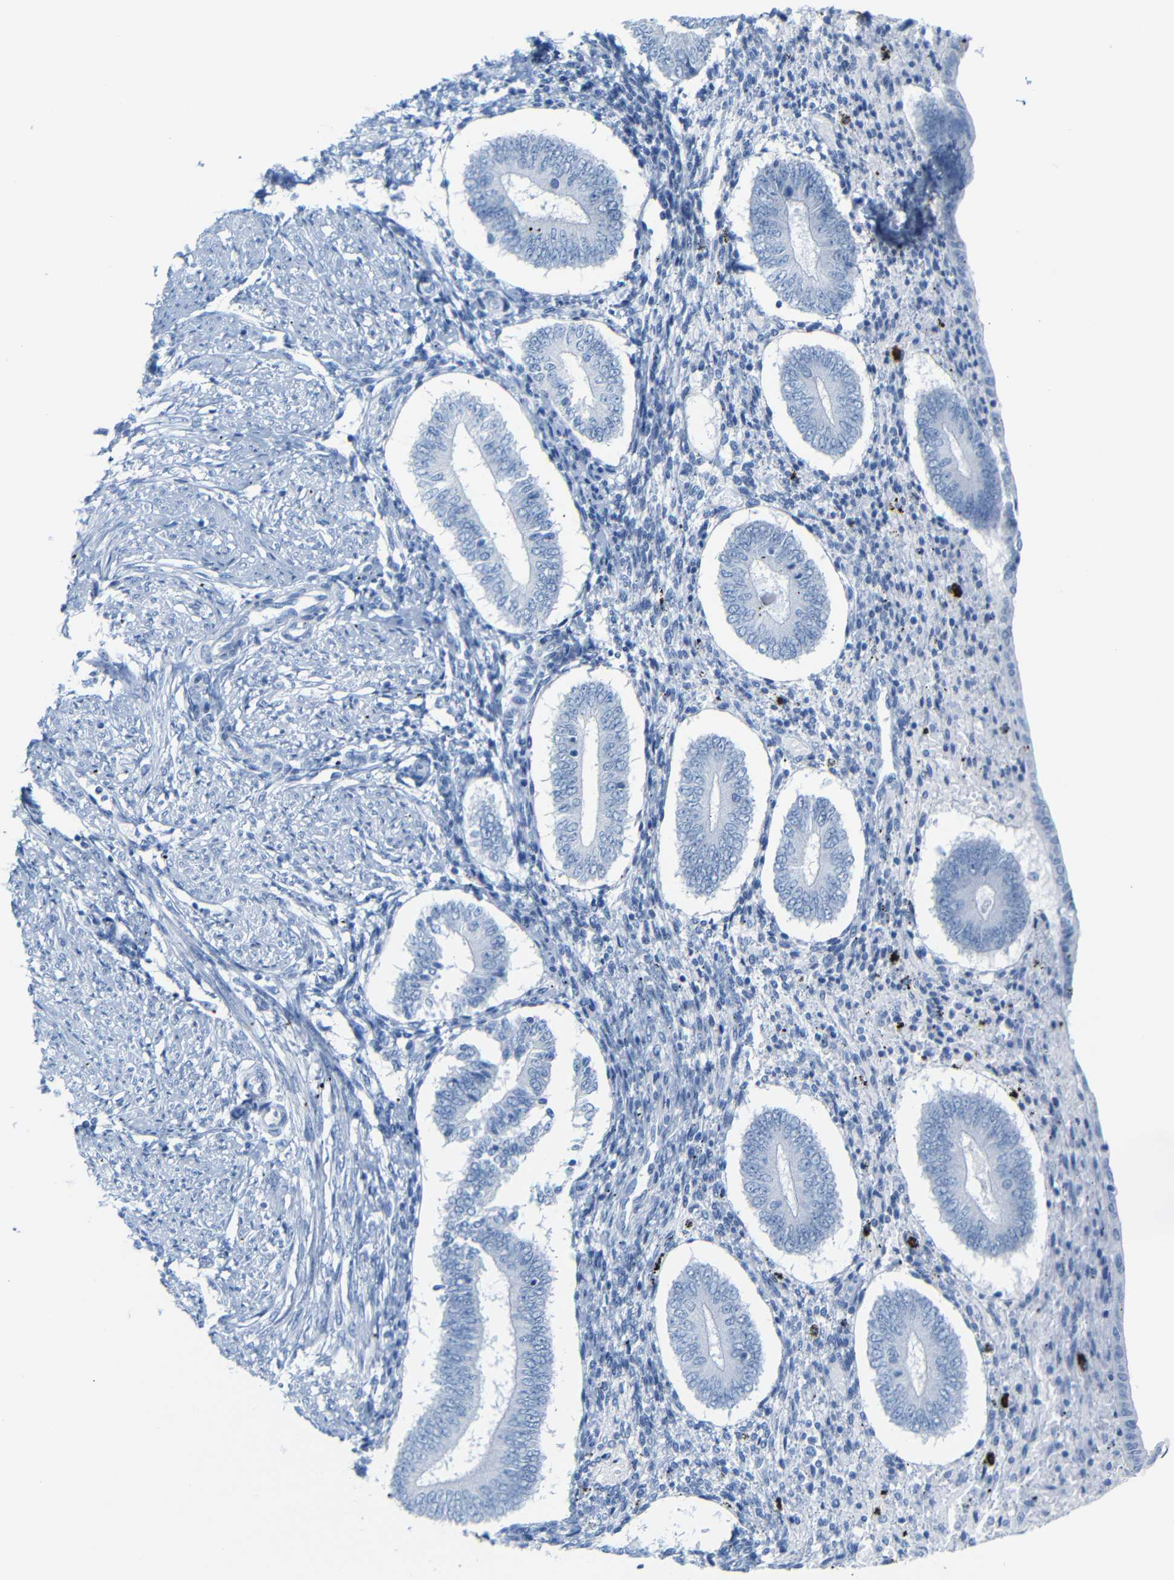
{"staining": {"intensity": "negative", "quantity": "none", "location": "none"}, "tissue": "endometrium", "cell_type": "Cells in endometrial stroma", "image_type": "normal", "snomed": [{"axis": "morphology", "description": "Normal tissue, NOS"}, {"axis": "topography", "description": "Endometrium"}], "caption": "High magnification brightfield microscopy of unremarkable endometrium stained with DAB (3,3'-diaminobenzidine) (brown) and counterstained with hematoxylin (blue): cells in endometrial stroma show no significant expression. (DAB immunohistochemistry visualized using brightfield microscopy, high magnification).", "gene": "FCRL1", "patient": {"sex": "female", "age": 42}}